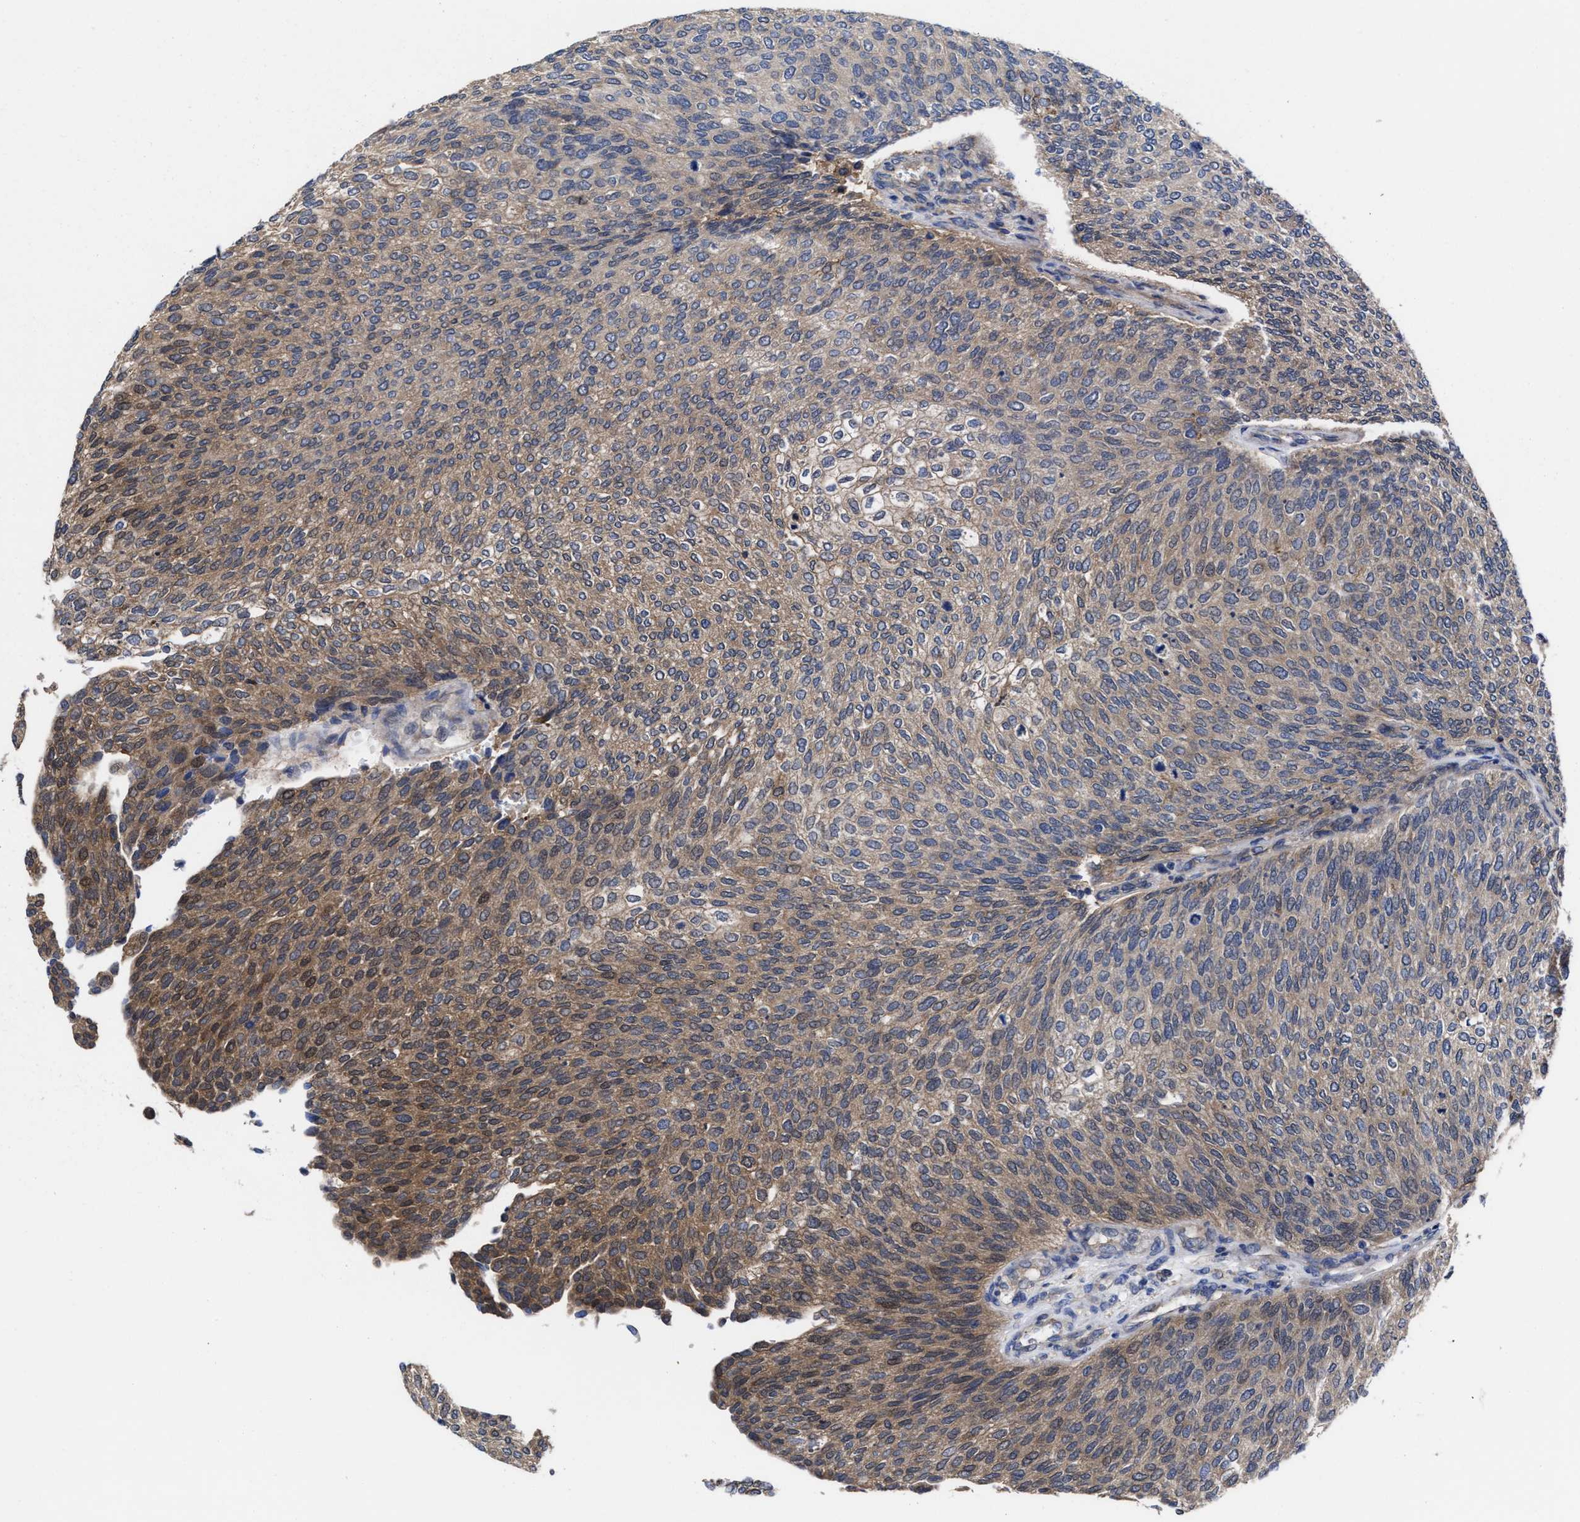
{"staining": {"intensity": "moderate", "quantity": "25%-75%", "location": "cytoplasmic/membranous"}, "tissue": "urothelial cancer", "cell_type": "Tumor cells", "image_type": "cancer", "snomed": [{"axis": "morphology", "description": "Urothelial carcinoma, Low grade"}, {"axis": "topography", "description": "Urinary bladder"}], "caption": "An image of human urothelial carcinoma (low-grade) stained for a protein shows moderate cytoplasmic/membranous brown staining in tumor cells.", "gene": "TXNDC17", "patient": {"sex": "female", "age": 79}}